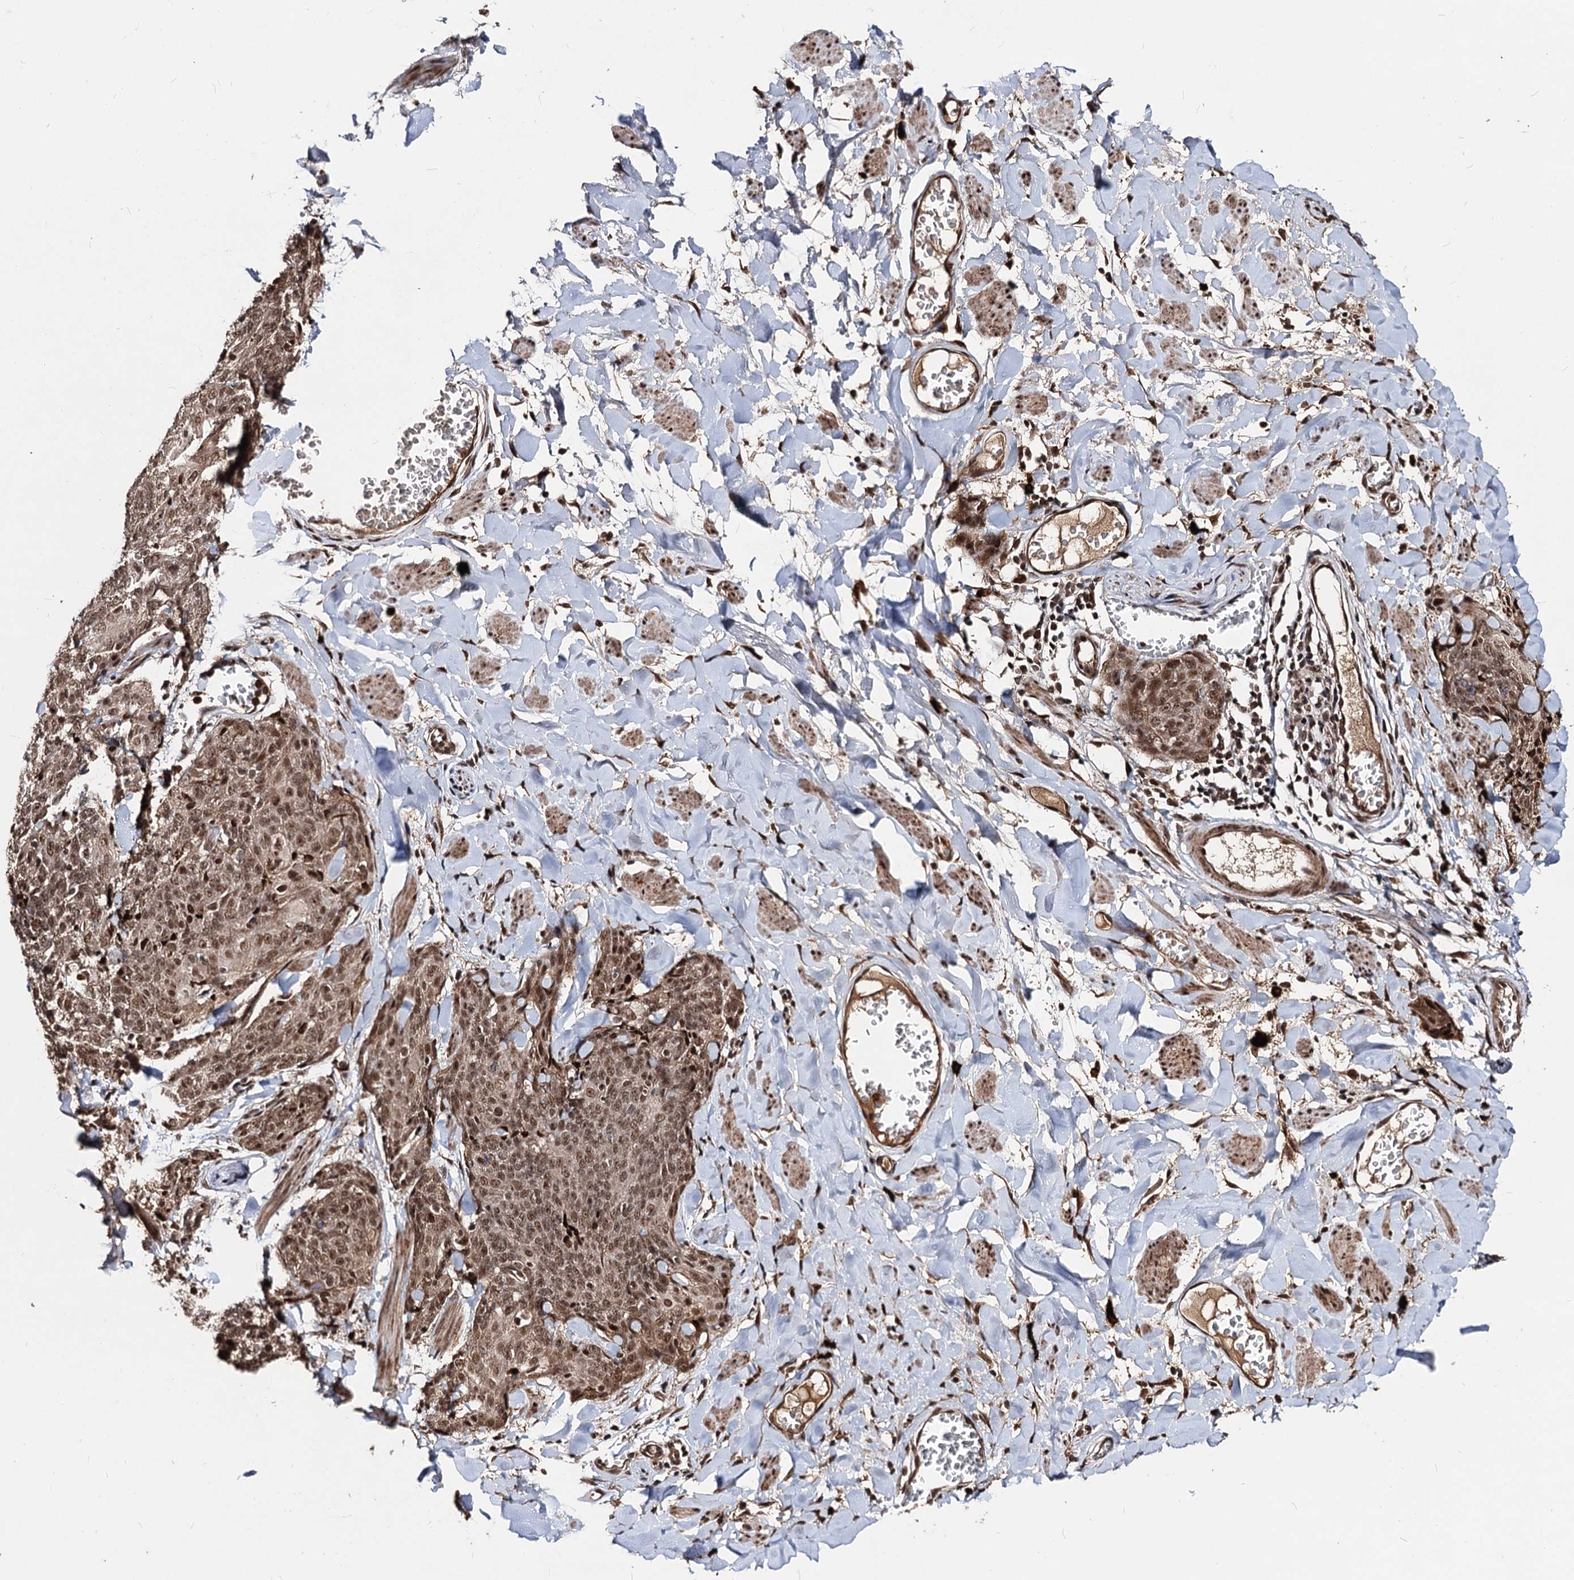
{"staining": {"intensity": "moderate", "quantity": ">75%", "location": "nuclear"}, "tissue": "skin cancer", "cell_type": "Tumor cells", "image_type": "cancer", "snomed": [{"axis": "morphology", "description": "Squamous cell carcinoma, NOS"}, {"axis": "topography", "description": "Skin"}, {"axis": "topography", "description": "Vulva"}], "caption": "Immunohistochemistry (IHC) histopathology image of neoplastic tissue: human skin cancer (squamous cell carcinoma) stained using immunohistochemistry demonstrates medium levels of moderate protein expression localized specifically in the nuclear of tumor cells, appearing as a nuclear brown color.", "gene": "SFSWAP", "patient": {"sex": "female", "age": 85}}